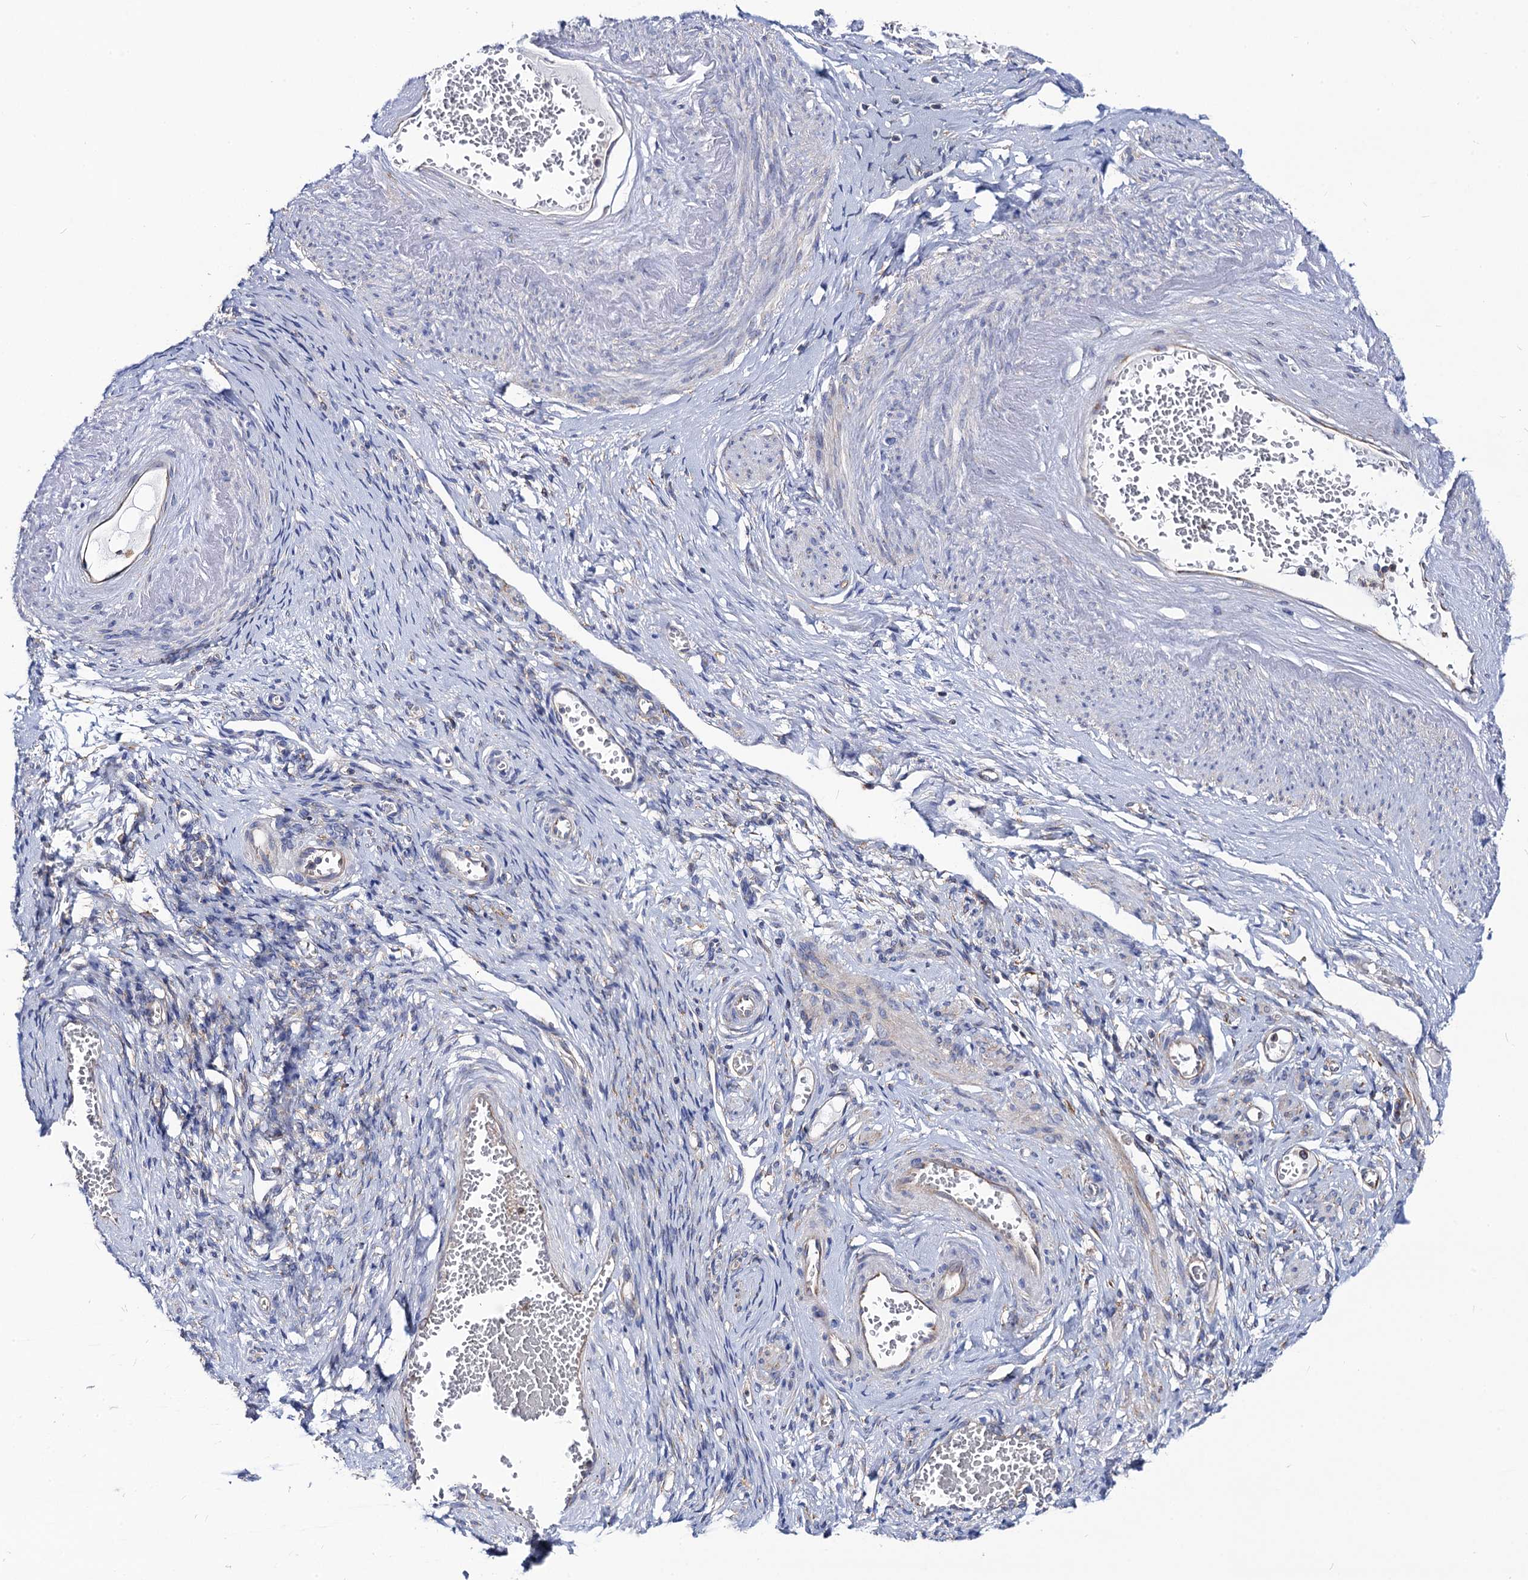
{"staining": {"intensity": "negative", "quantity": "none", "location": "none"}, "tissue": "adipose tissue", "cell_type": "Adipocytes", "image_type": "normal", "snomed": [{"axis": "morphology", "description": "Normal tissue, NOS"}, {"axis": "topography", "description": "Vascular tissue"}, {"axis": "topography", "description": "Fallopian tube"}, {"axis": "topography", "description": "Ovary"}], "caption": "DAB immunohistochemical staining of normal adipose tissue displays no significant expression in adipocytes.", "gene": "DYDC1", "patient": {"sex": "female", "age": 67}}